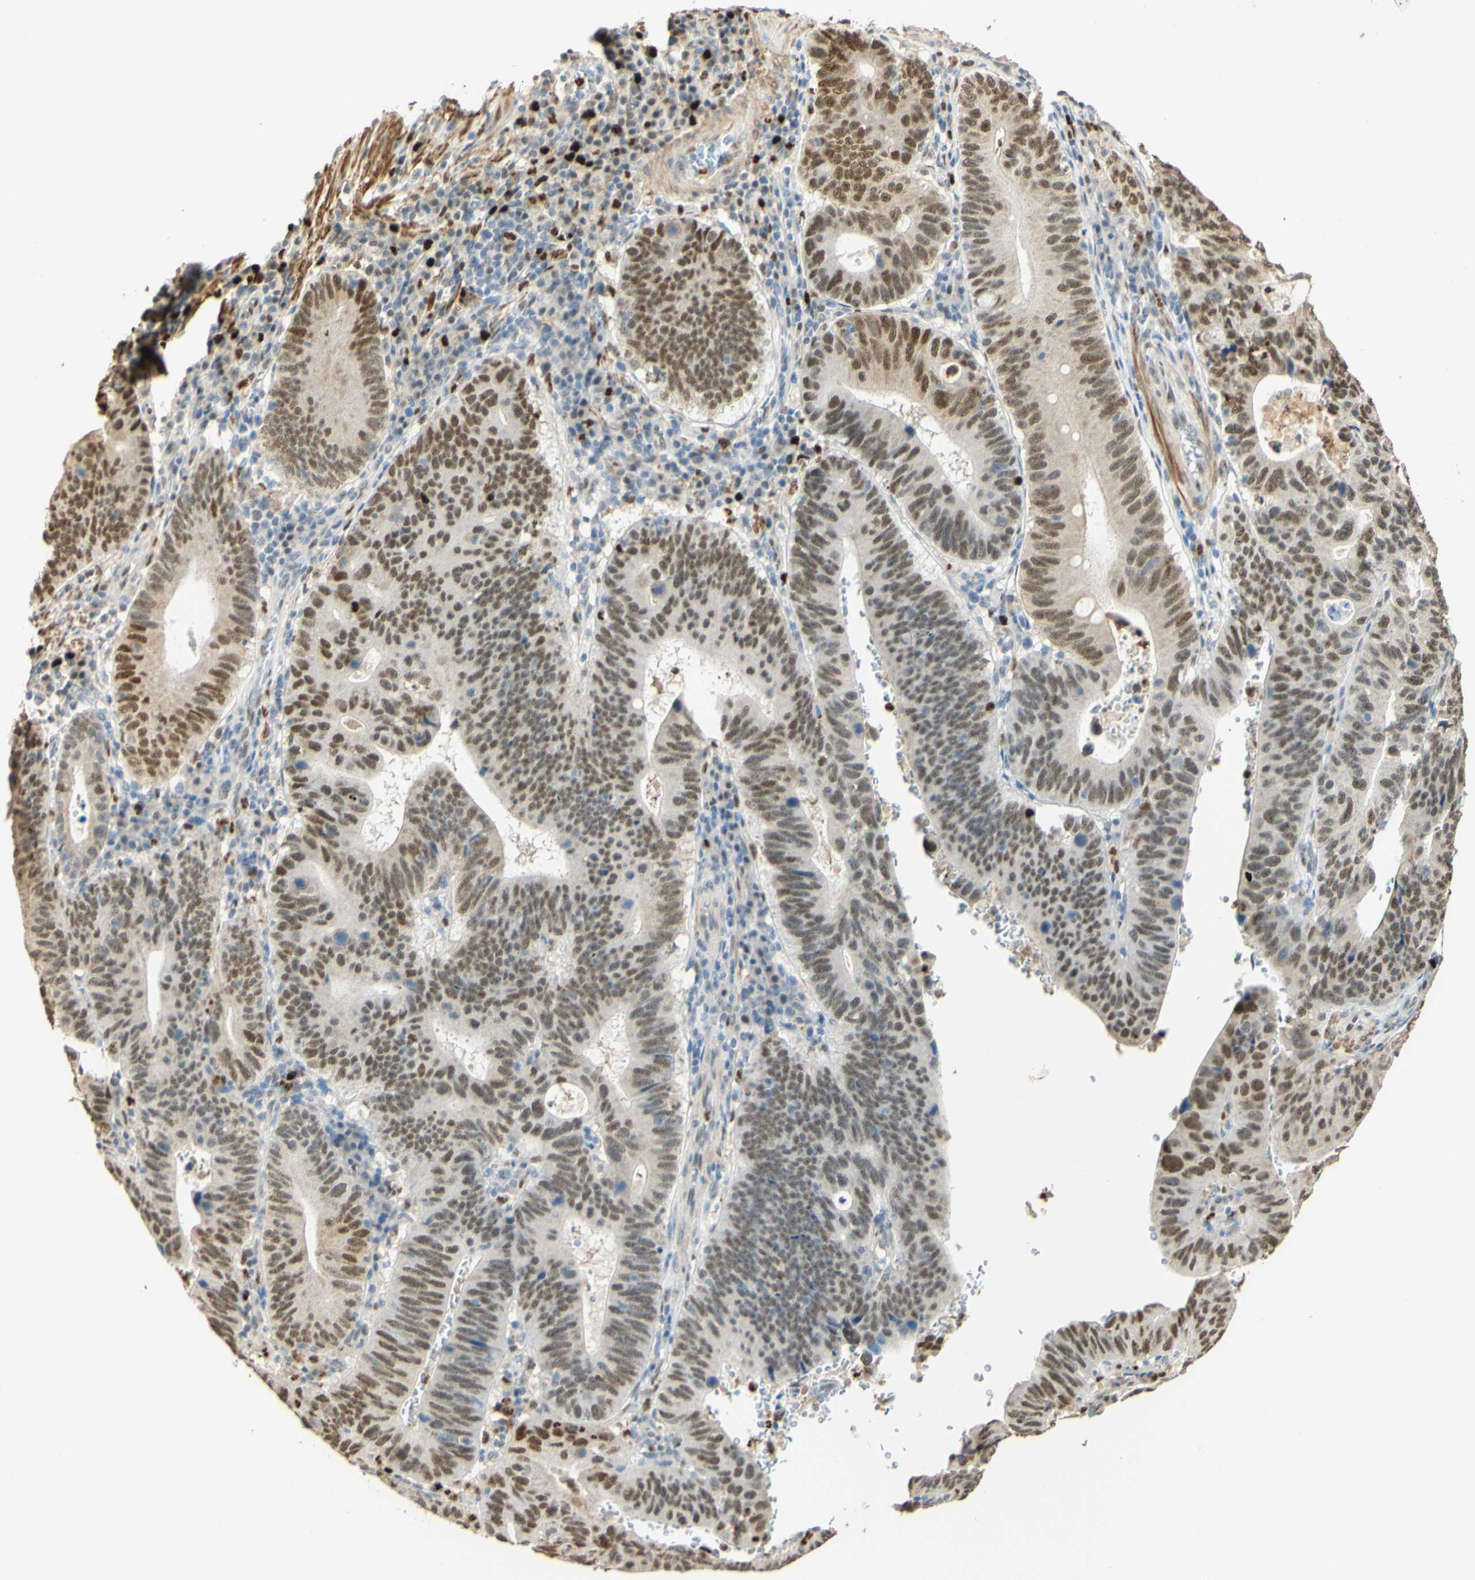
{"staining": {"intensity": "moderate", "quantity": ">75%", "location": "nuclear"}, "tissue": "stomach cancer", "cell_type": "Tumor cells", "image_type": "cancer", "snomed": [{"axis": "morphology", "description": "Adenocarcinoma, NOS"}, {"axis": "topography", "description": "Stomach"}], "caption": "Human adenocarcinoma (stomach) stained with a protein marker demonstrates moderate staining in tumor cells.", "gene": "MAP3K4", "patient": {"sex": "male", "age": 59}}